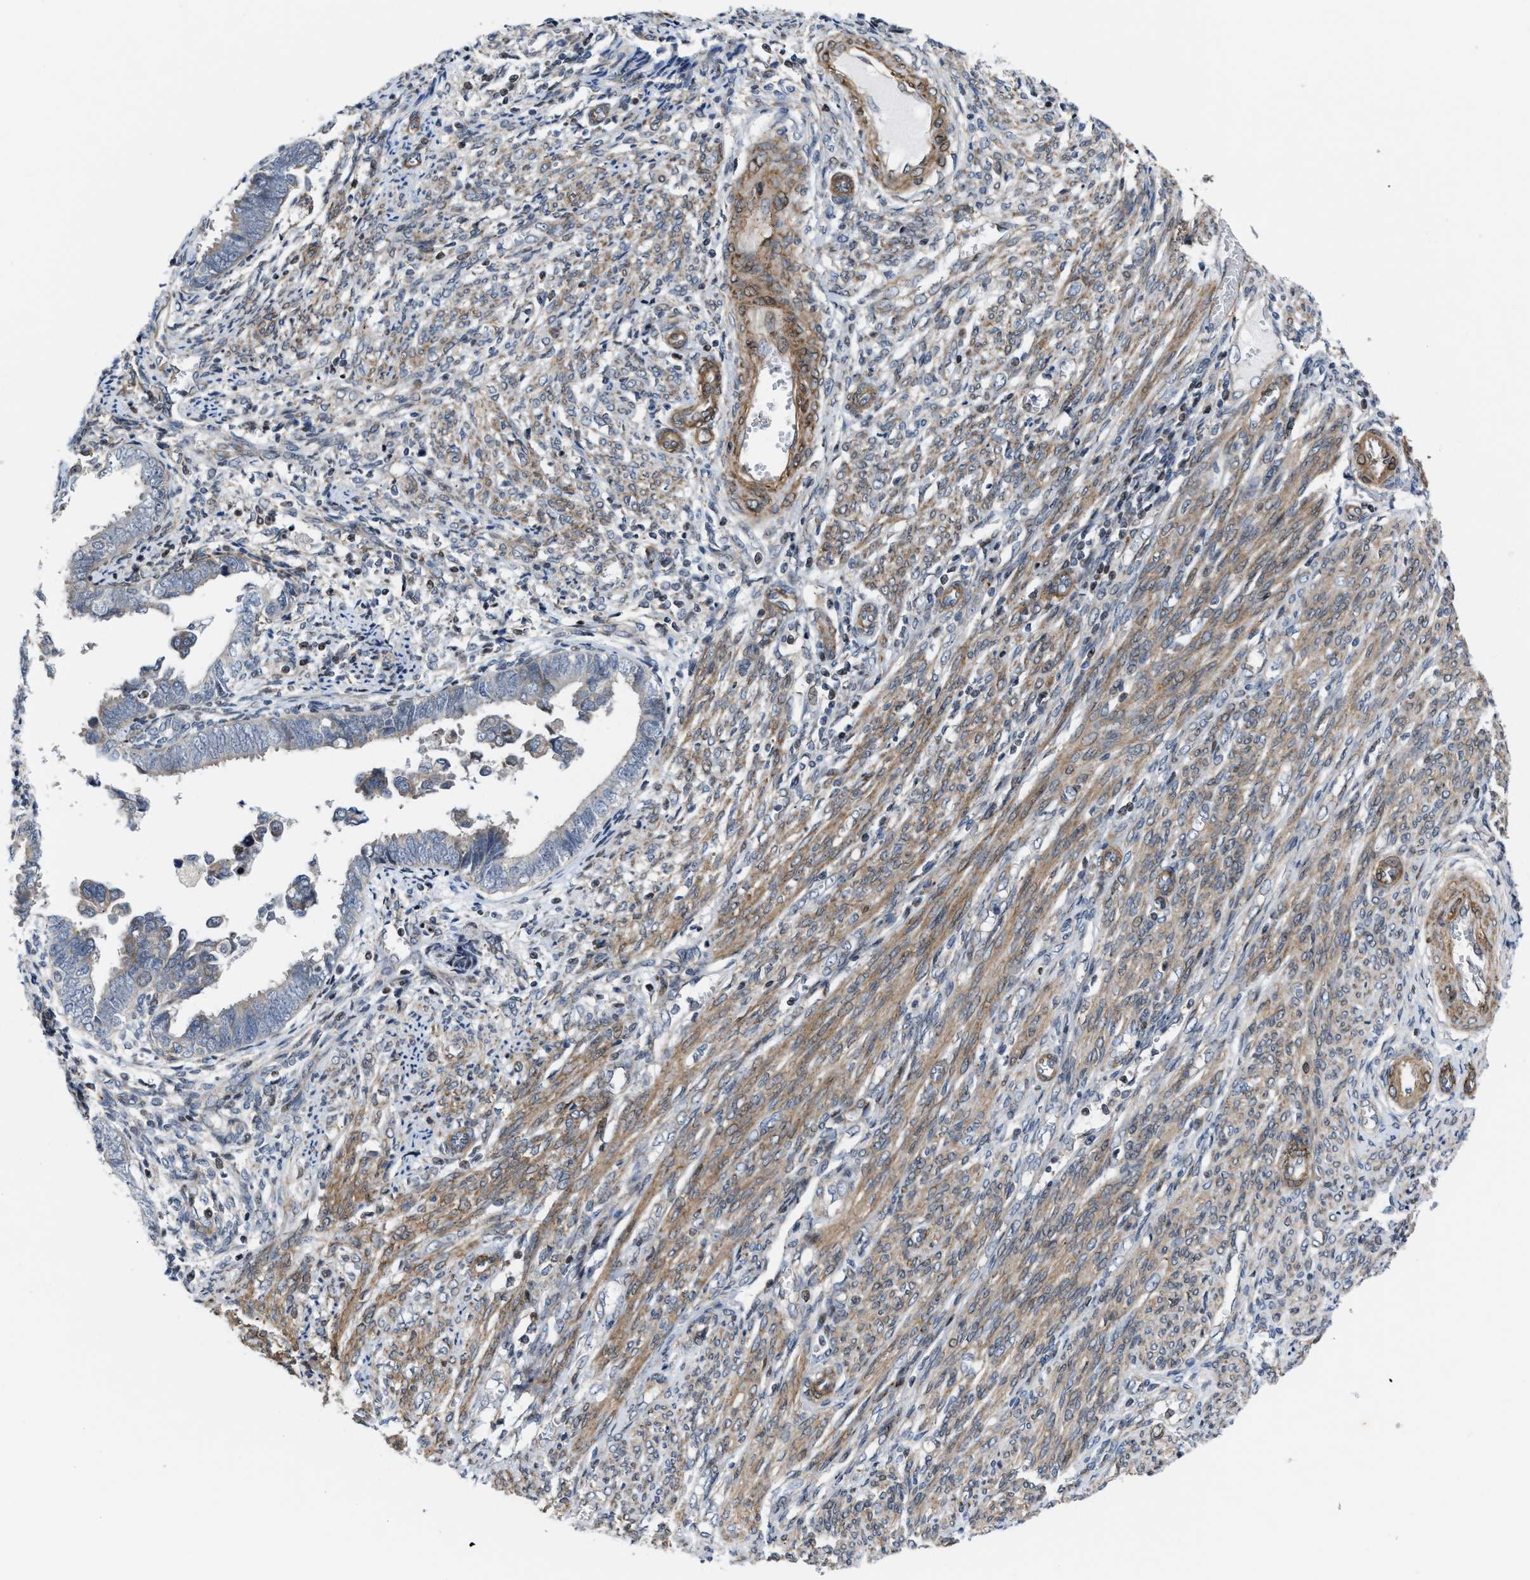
{"staining": {"intensity": "weak", "quantity": "<25%", "location": "cytoplasmic/membranous"}, "tissue": "endometrial cancer", "cell_type": "Tumor cells", "image_type": "cancer", "snomed": [{"axis": "morphology", "description": "Adenocarcinoma, NOS"}, {"axis": "topography", "description": "Endometrium"}], "caption": "Micrograph shows no protein positivity in tumor cells of endometrial adenocarcinoma tissue. The staining was performed using DAB to visualize the protein expression in brown, while the nuclei were stained in blue with hematoxylin (Magnification: 20x).", "gene": "TGFB1I1", "patient": {"sex": "female", "age": 75}}